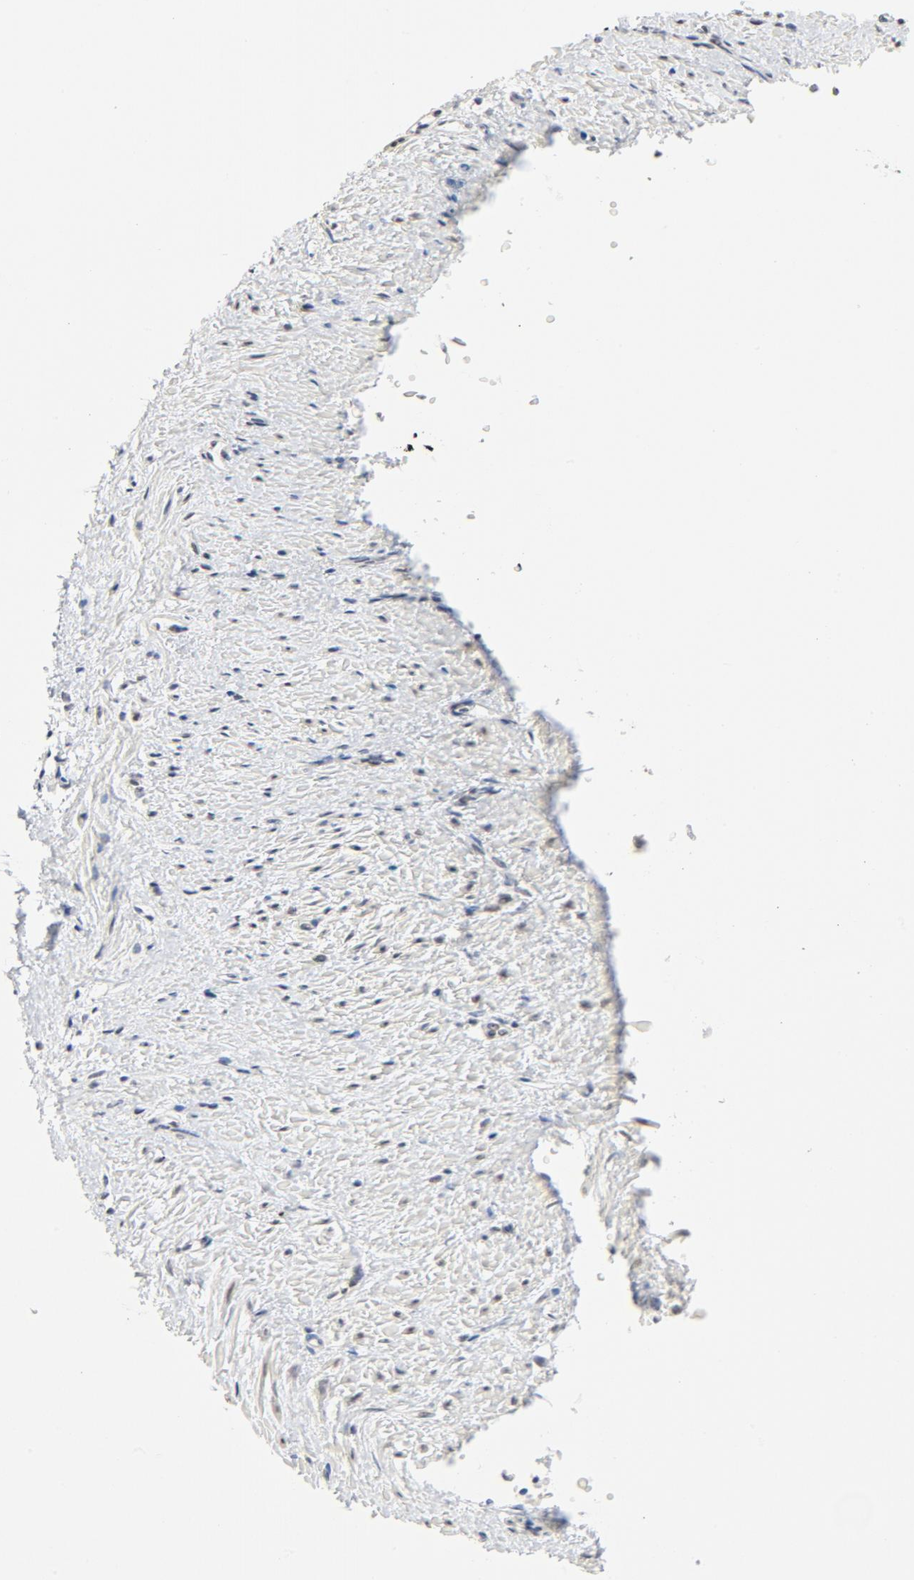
{"staining": {"intensity": "moderate", "quantity": "25%-75%", "location": "nuclear"}, "tissue": "smooth muscle", "cell_type": "Smooth muscle cells", "image_type": "normal", "snomed": [{"axis": "morphology", "description": "Normal tissue, NOS"}, {"axis": "topography", "description": "Smooth muscle"}, {"axis": "topography", "description": "Uterus"}], "caption": "Immunohistochemistry (IHC) staining of normal smooth muscle, which reveals medium levels of moderate nuclear positivity in approximately 25%-75% of smooth muscle cells indicating moderate nuclear protein staining. The staining was performed using DAB (brown) for protein detection and nuclei were counterstained in hematoxylin (blue).", "gene": "GTF2H1", "patient": {"sex": "female", "age": 39}}